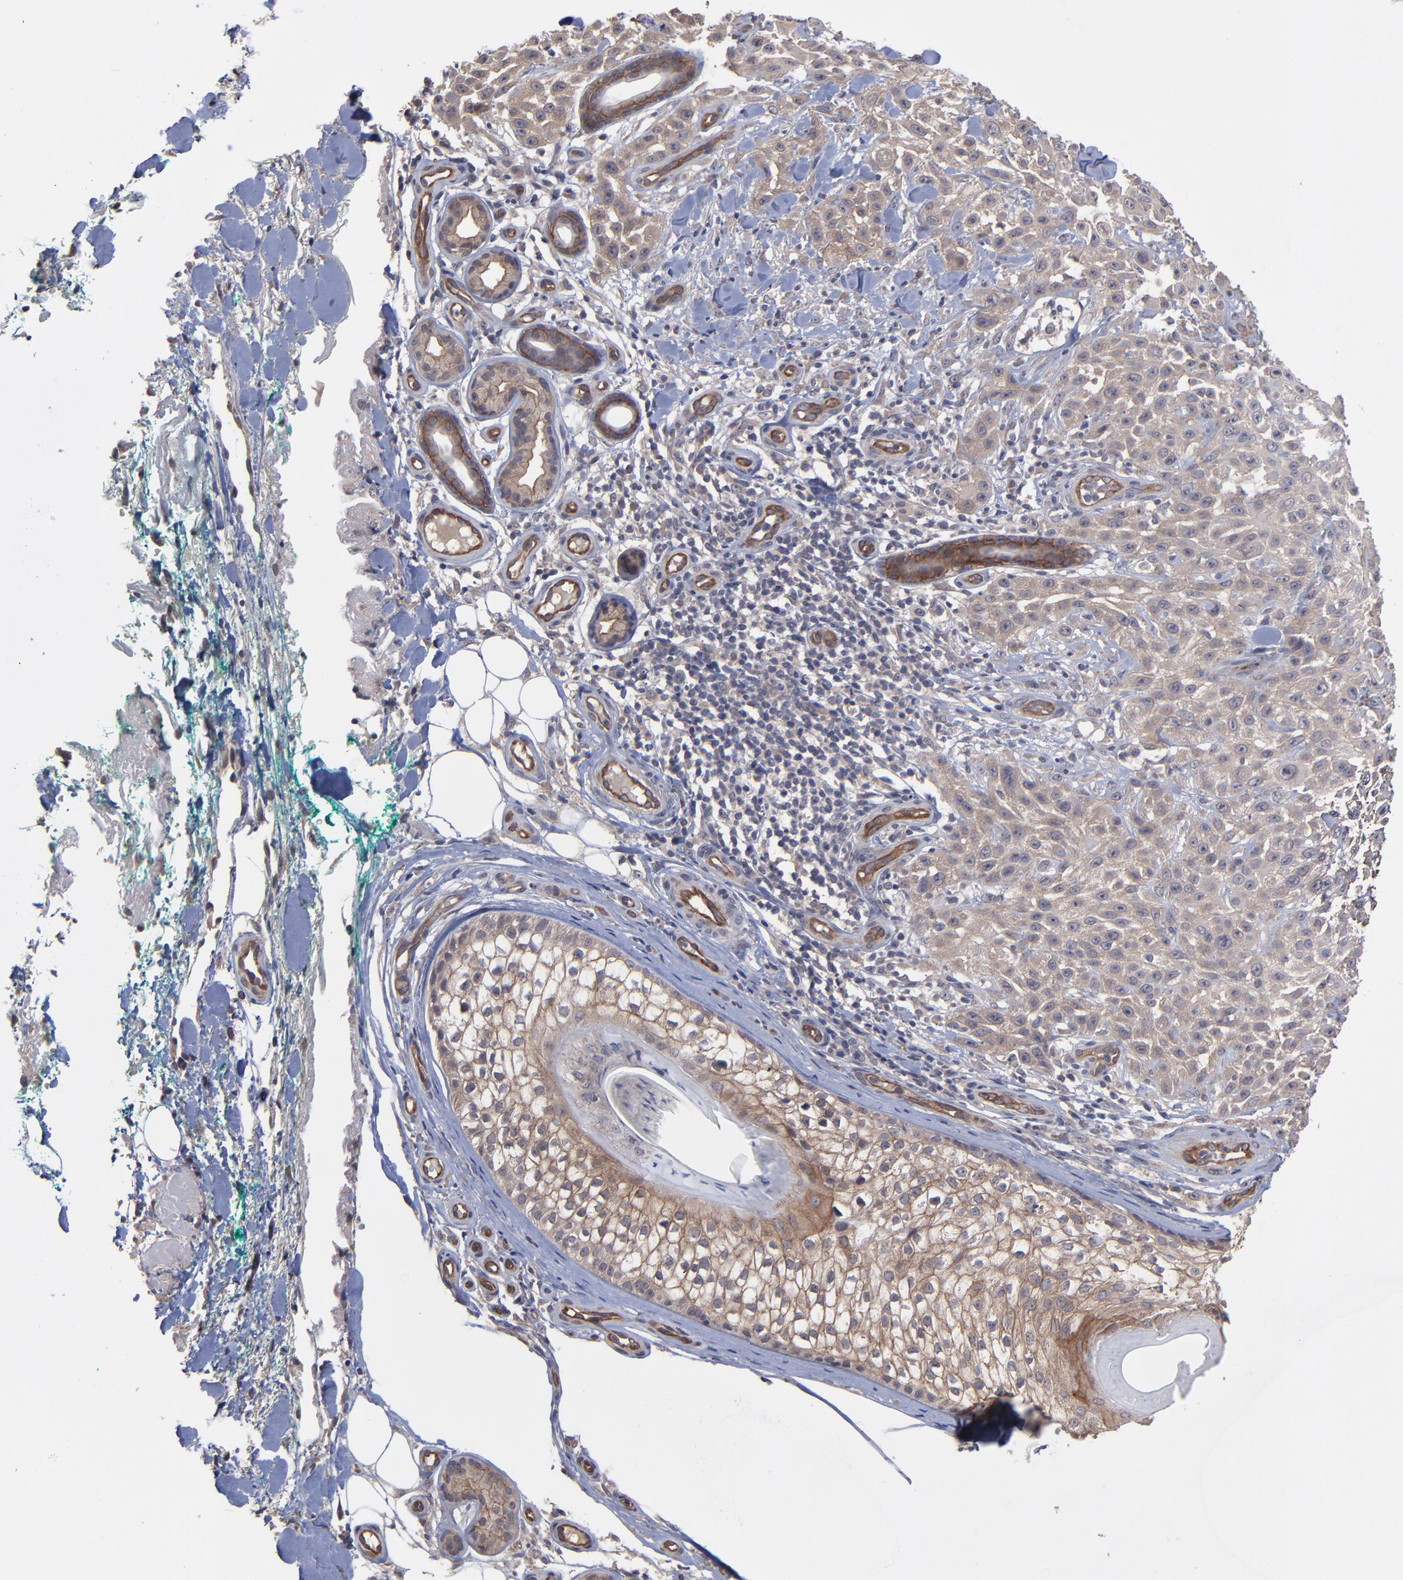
{"staining": {"intensity": "moderate", "quantity": ">75%", "location": "cytoplasmic/membranous"}, "tissue": "skin cancer", "cell_type": "Tumor cells", "image_type": "cancer", "snomed": [{"axis": "morphology", "description": "Squamous cell carcinoma, NOS"}, {"axis": "topography", "description": "Skin"}], "caption": "Moderate cytoplasmic/membranous expression for a protein is appreciated in about >75% of tumor cells of skin cancer using immunohistochemistry.", "gene": "ZNF780B", "patient": {"sex": "female", "age": 42}}